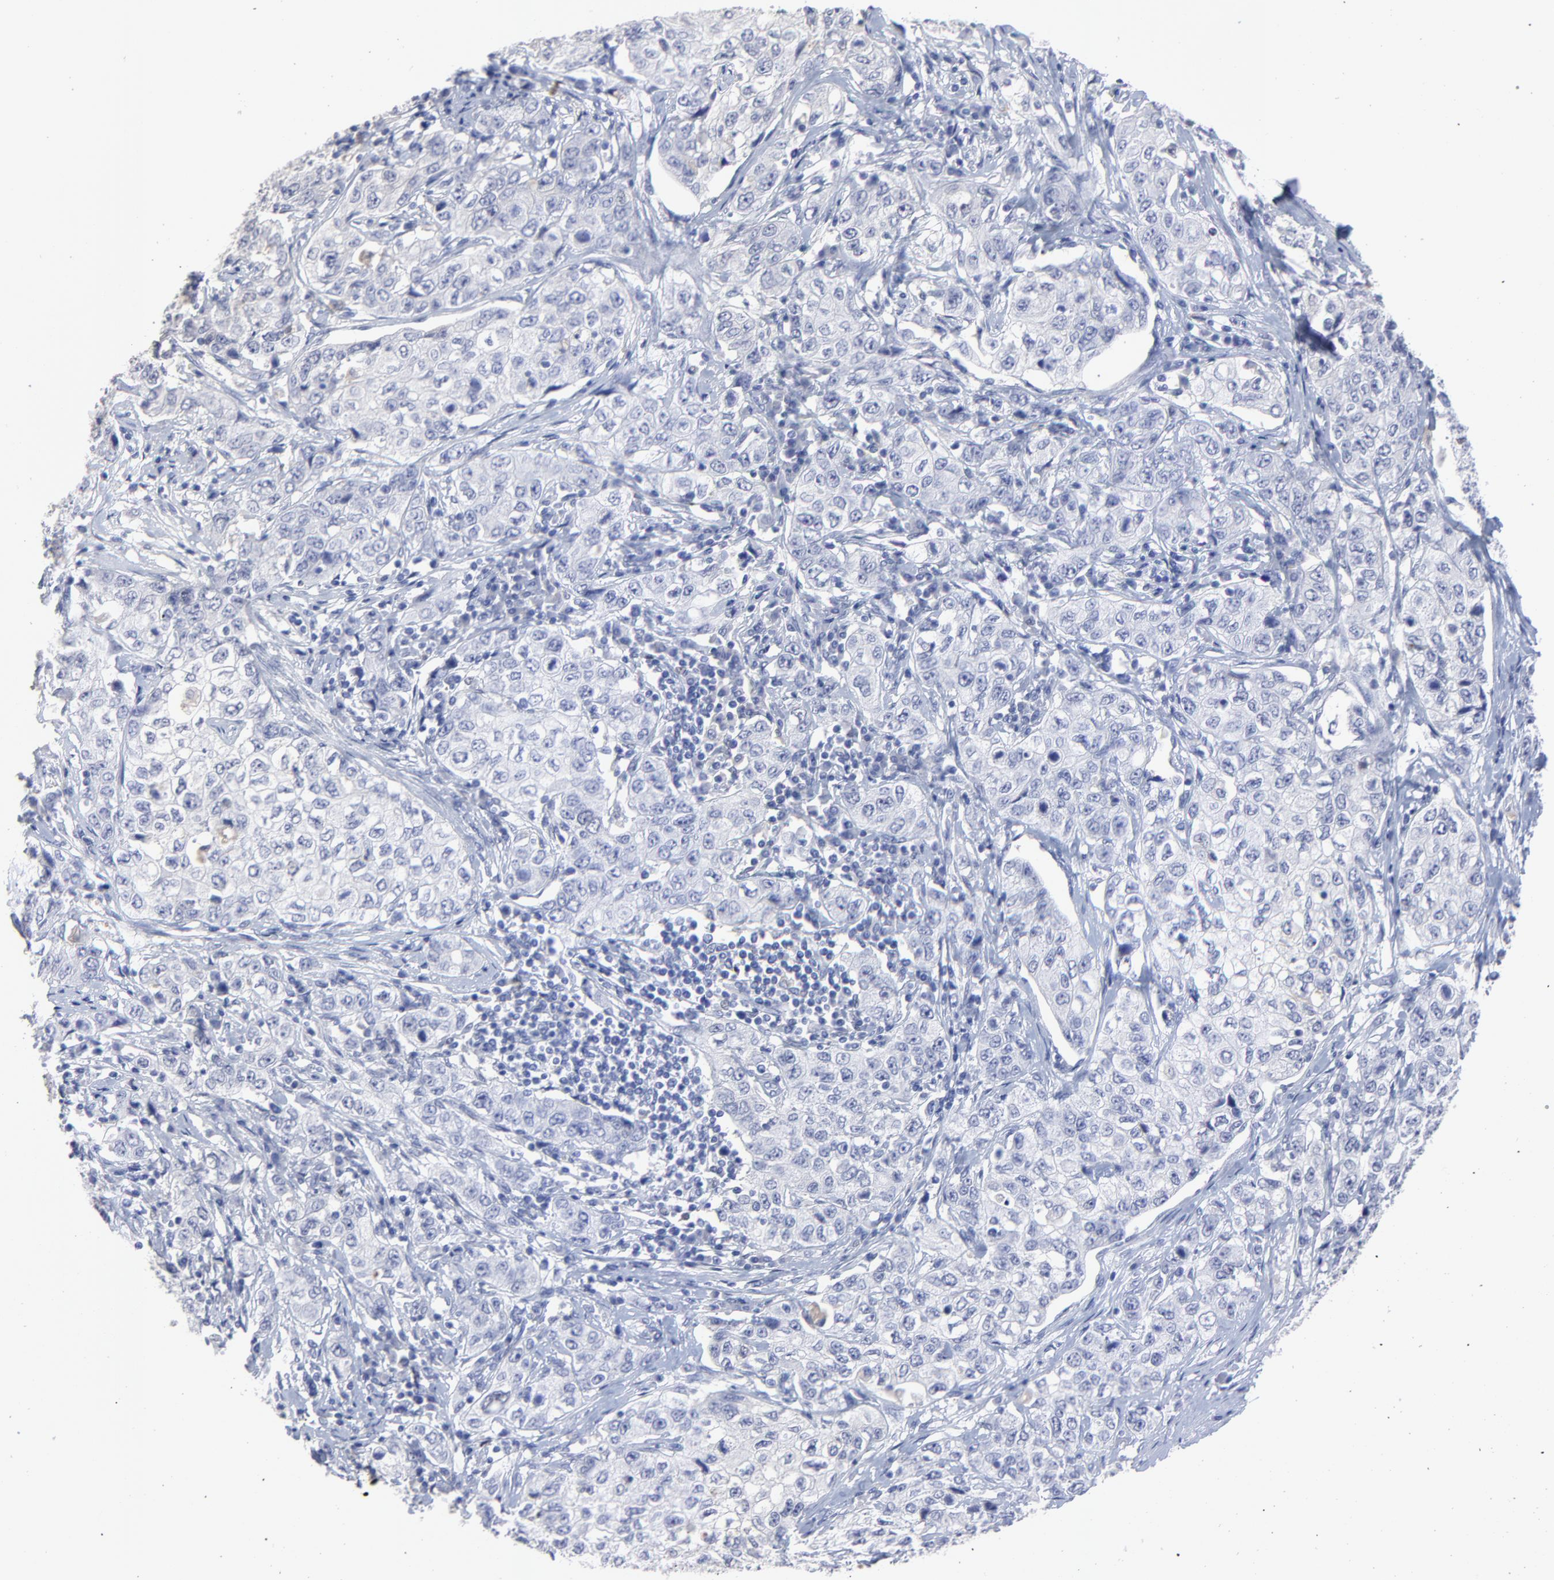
{"staining": {"intensity": "negative", "quantity": "none", "location": "none"}, "tissue": "stomach cancer", "cell_type": "Tumor cells", "image_type": "cancer", "snomed": [{"axis": "morphology", "description": "Adenocarcinoma, NOS"}, {"axis": "topography", "description": "Stomach"}], "caption": "Protein analysis of stomach adenocarcinoma exhibits no significant positivity in tumor cells.", "gene": "SMARCA1", "patient": {"sex": "male", "age": 48}}